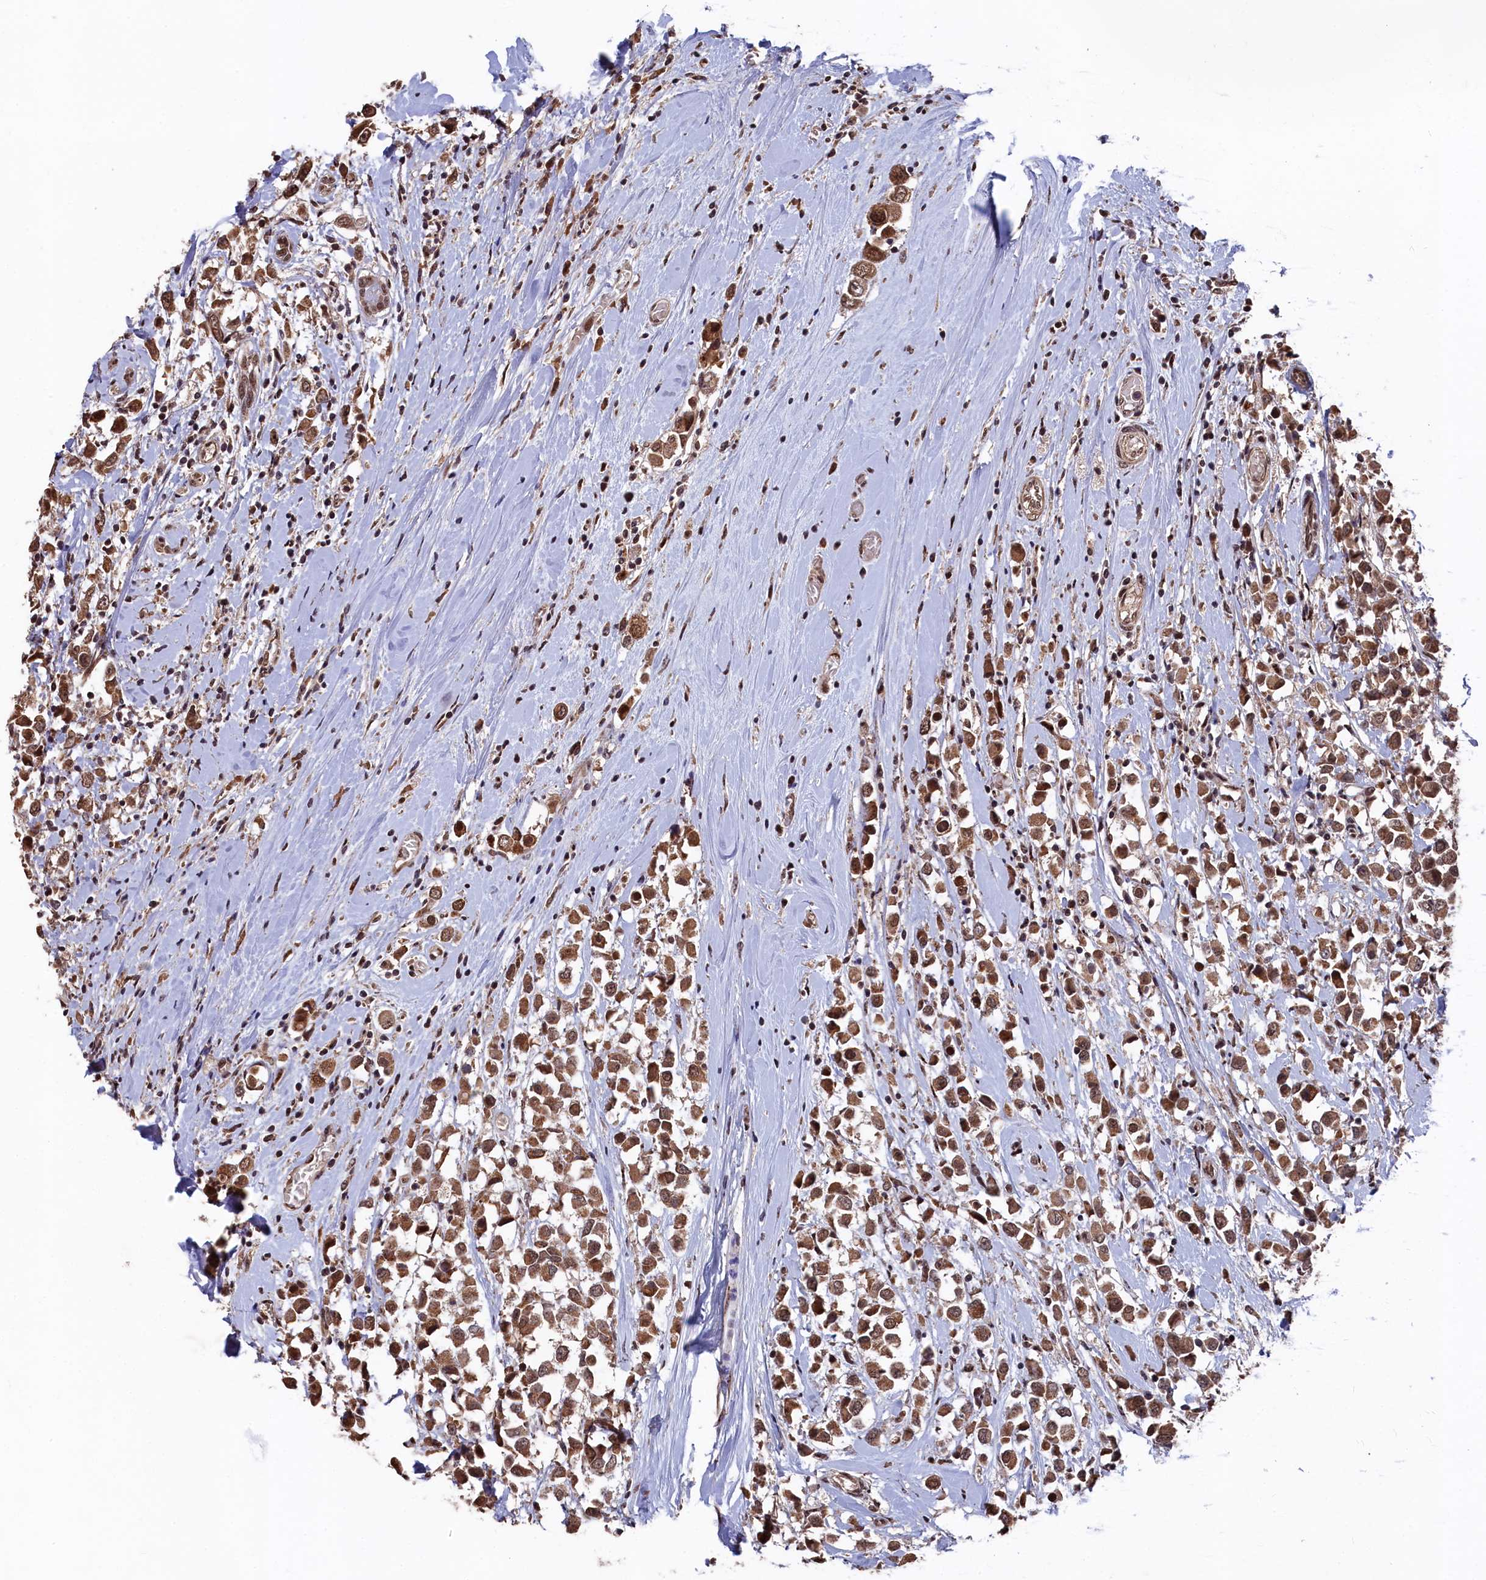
{"staining": {"intensity": "moderate", "quantity": ">75%", "location": "cytoplasmic/membranous,nuclear"}, "tissue": "breast cancer", "cell_type": "Tumor cells", "image_type": "cancer", "snomed": [{"axis": "morphology", "description": "Duct carcinoma"}, {"axis": "topography", "description": "Breast"}], "caption": "IHC of human breast cancer (invasive ductal carcinoma) displays medium levels of moderate cytoplasmic/membranous and nuclear expression in approximately >75% of tumor cells.", "gene": "CLPX", "patient": {"sex": "female", "age": 61}}